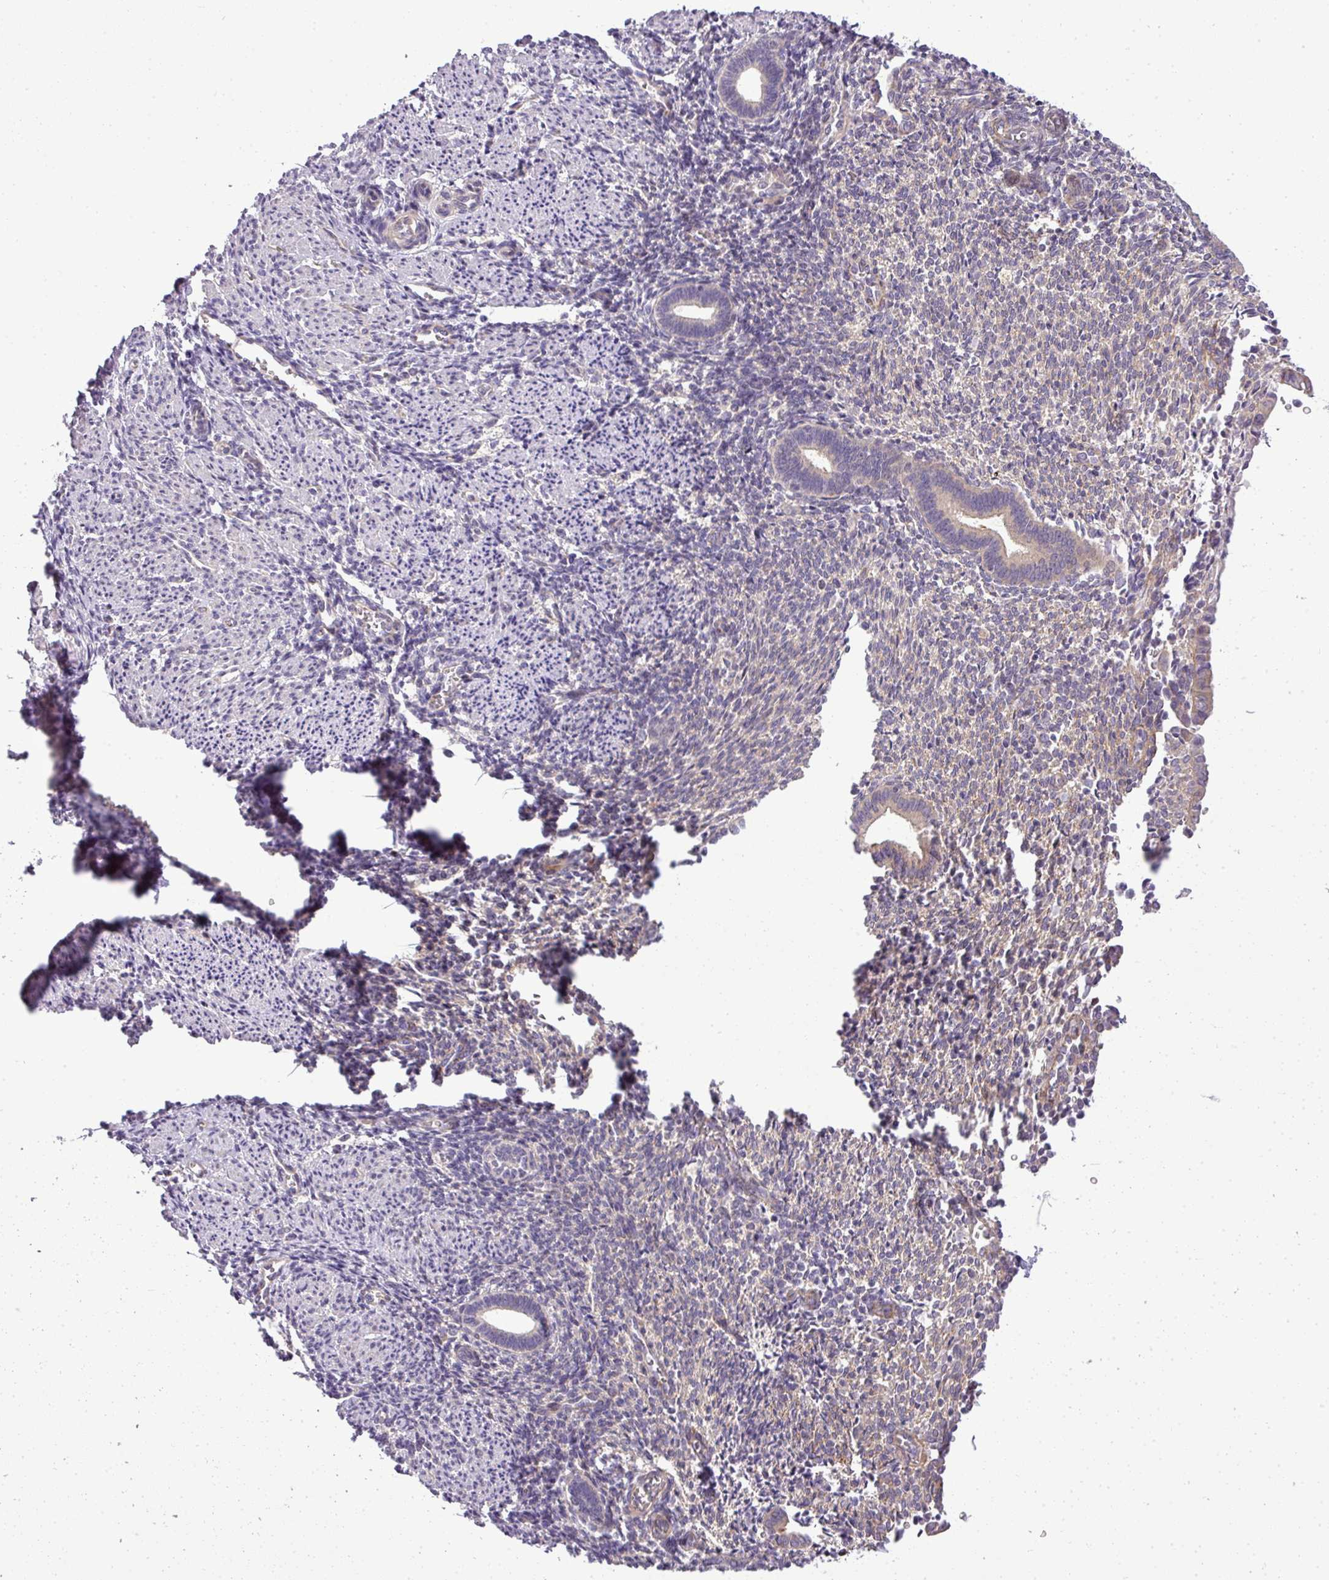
{"staining": {"intensity": "negative", "quantity": "none", "location": "none"}, "tissue": "endometrium", "cell_type": "Cells in endometrial stroma", "image_type": "normal", "snomed": [{"axis": "morphology", "description": "Normal tissue, NOS"}, {"axis": "topography", "description": "Endometrium"}], "caption": "Immunohistochemistry (IHC) micrograph of benign endometrium stained for a protein (brown), which displays no staining in cells in endometrial stroma.", "gene": "ZDHHC1", "patient": {"sex": "female", "age": 32}}